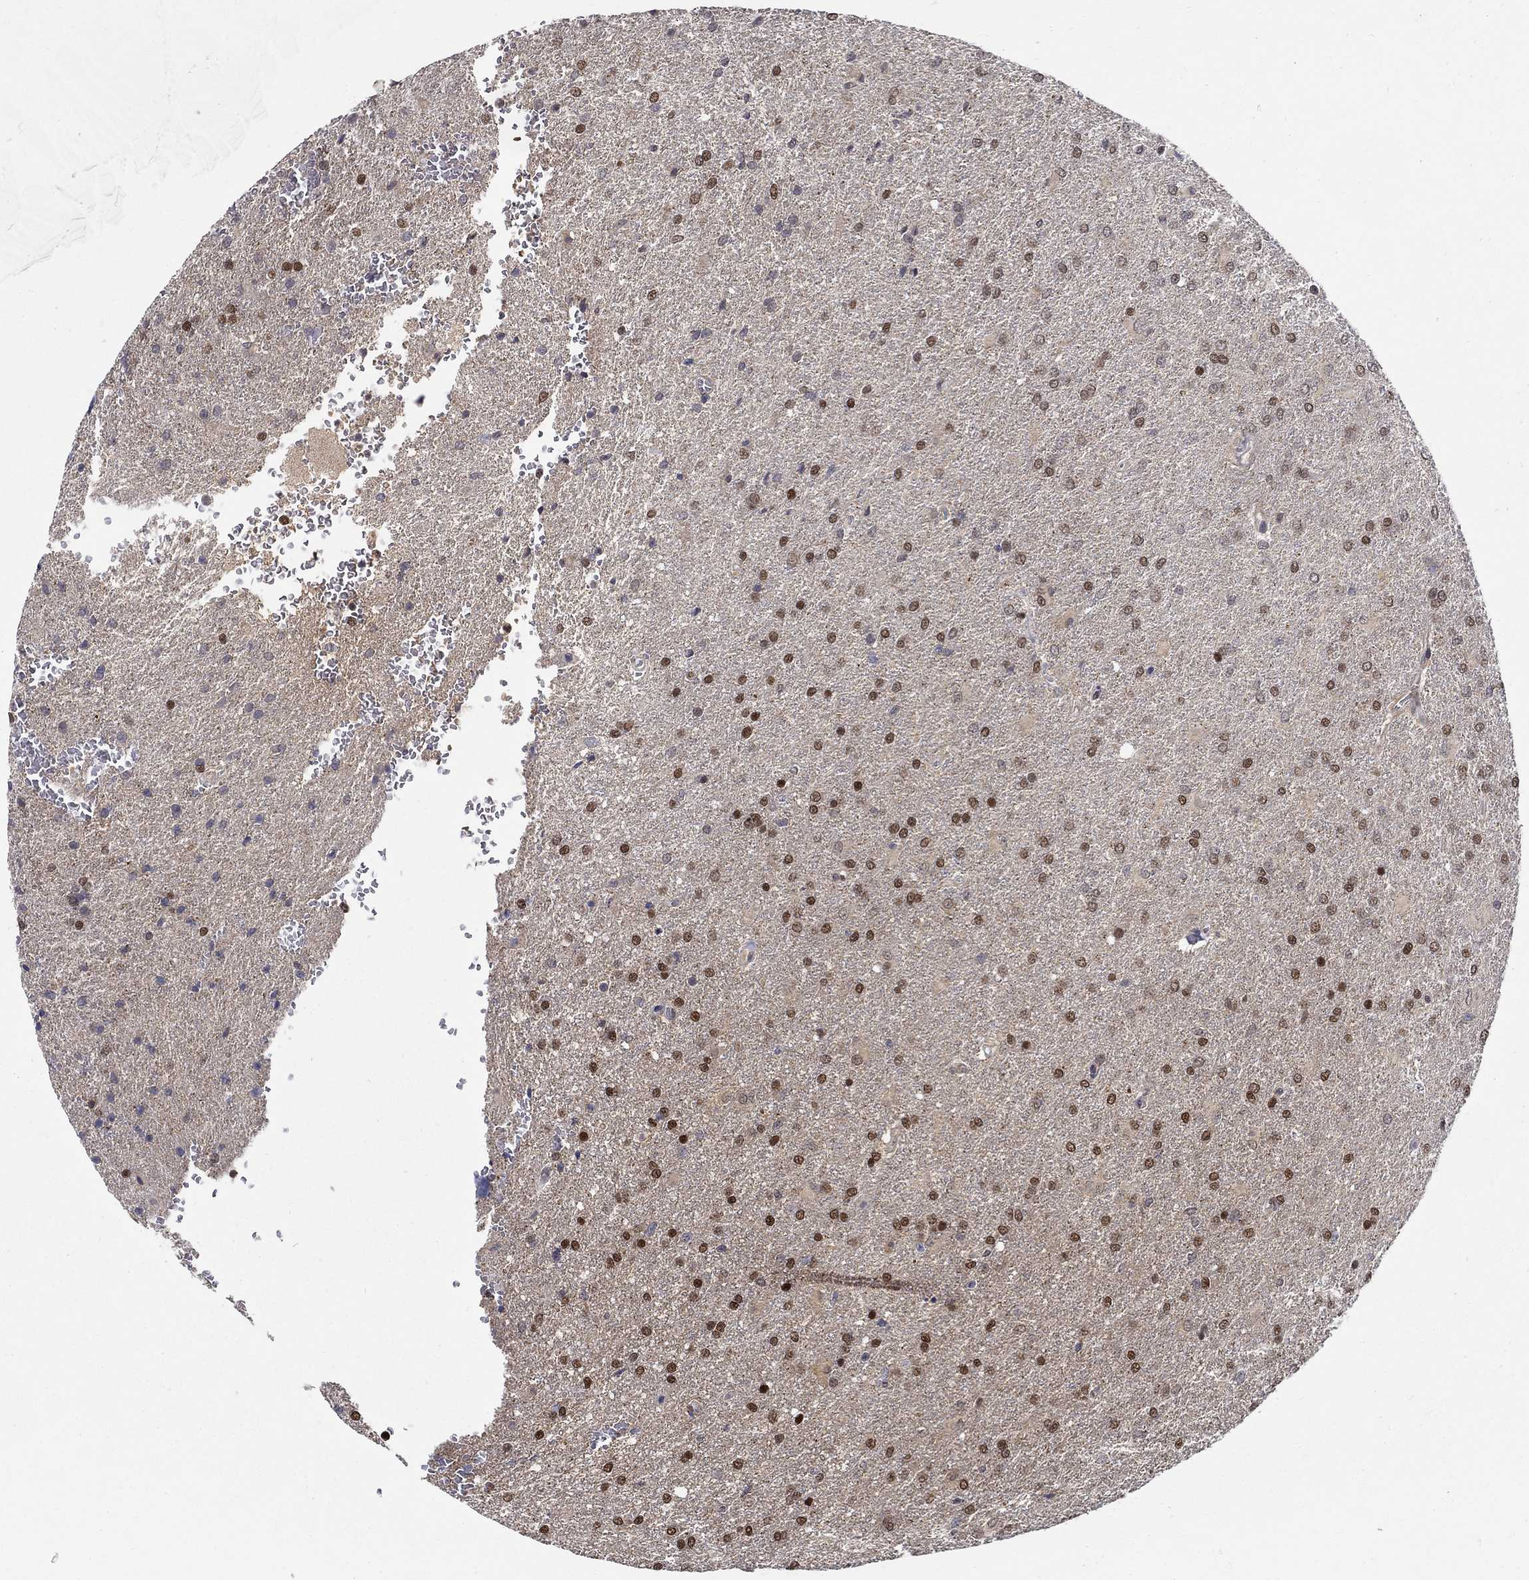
{"staining": {"intensity": "strong", "quantity": ">75%", "location": "nuclear"}, "tissue": "glioma", "cell_type": "Tumor cells", "image_type": "cancer", "snomed": [{"axis": "morphology", "description": "Glioma, malignant, High grade"}, {"axis": "topography", "description": "Brain"}], "caption": "Protein expression analysis of malignant glioma (high-grade) reveals strong nuclear expression in about >75% of tumor cells.", "gene": "ZNF594", "patient": {"sex": "male", "age": 68}}